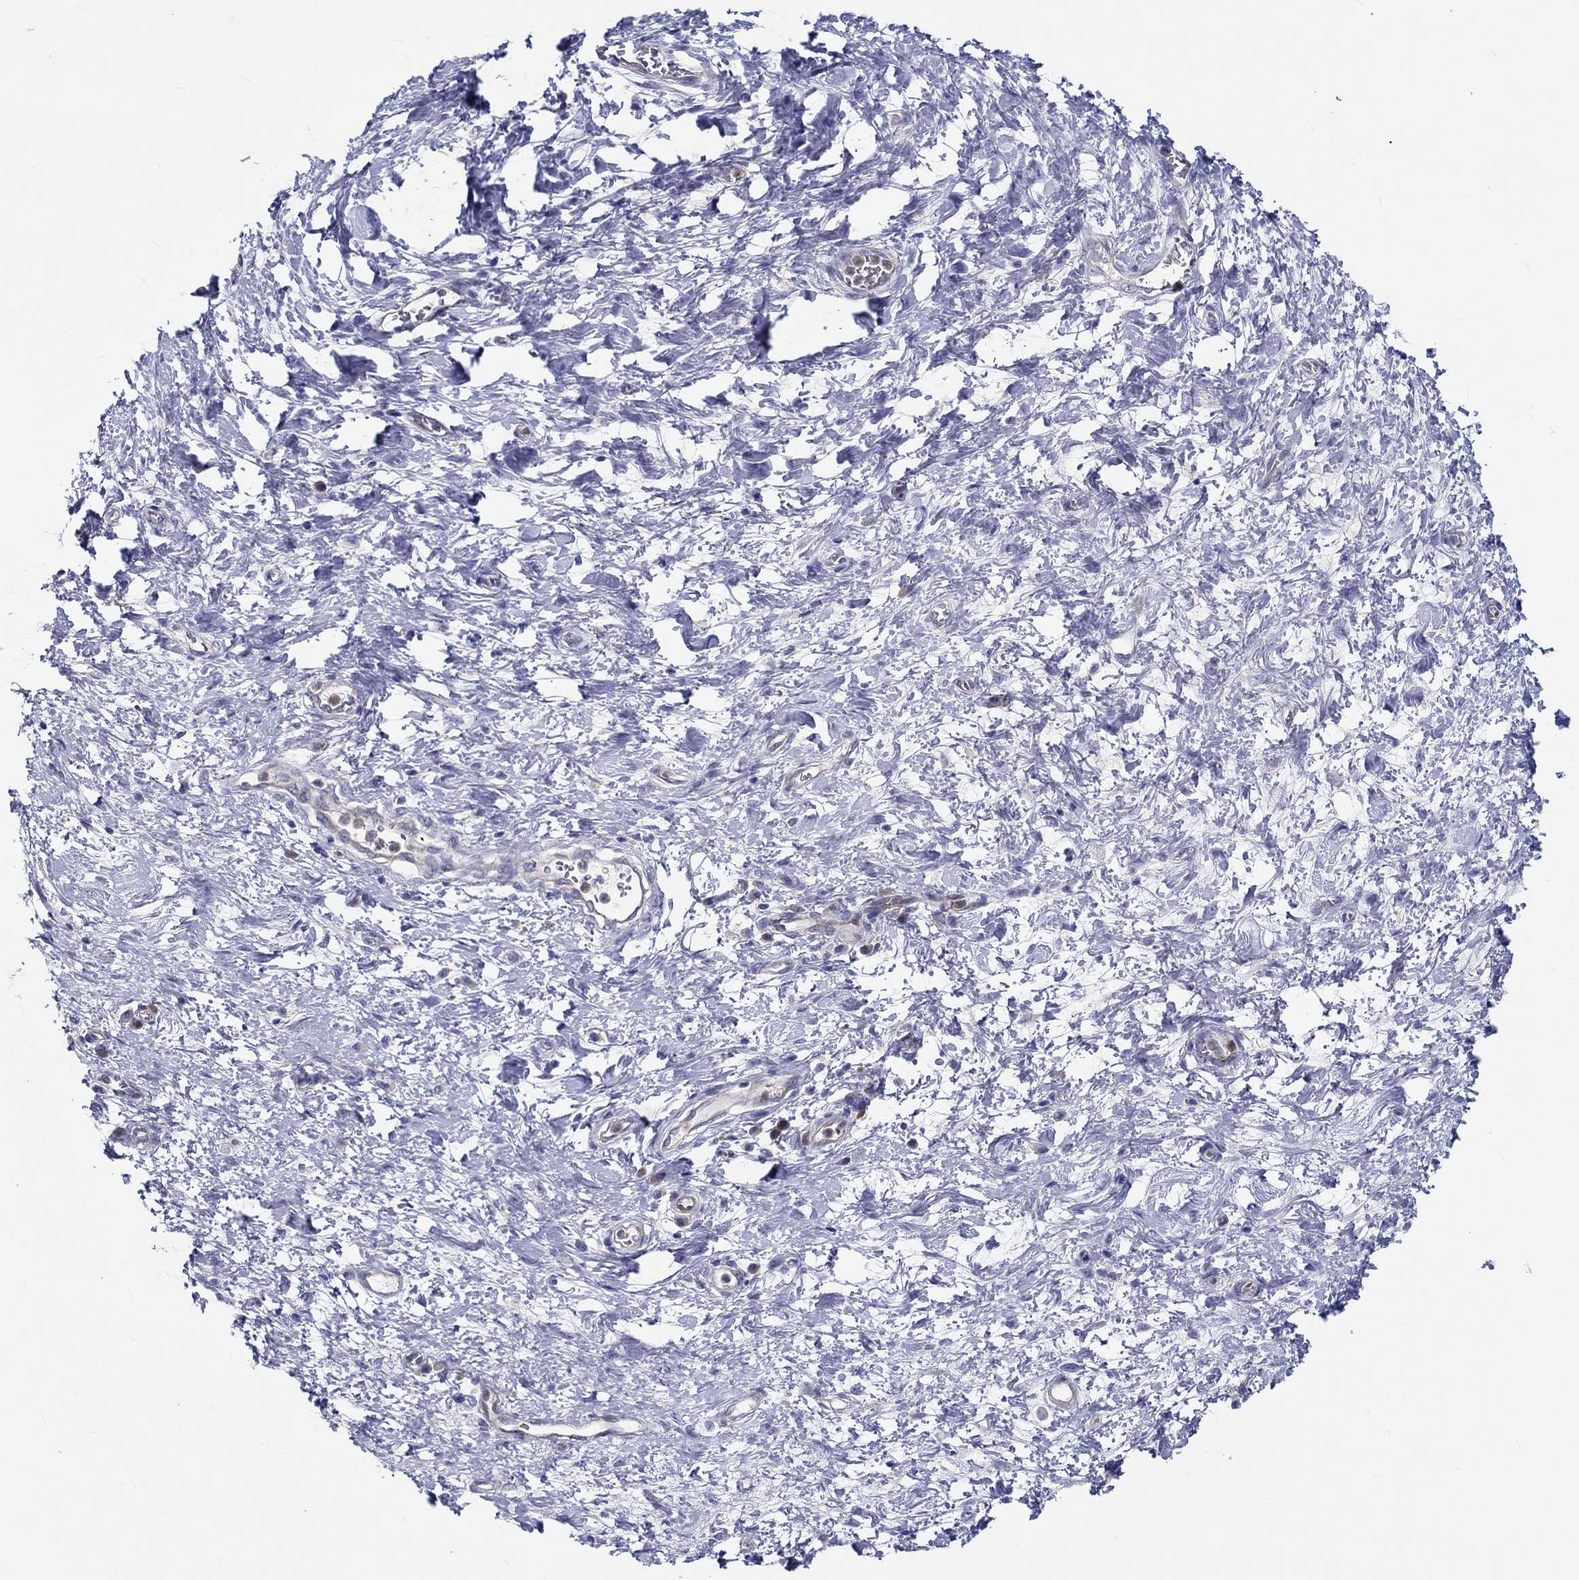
{"staining": {"intensity": "negative", "quantity": "none", "location": "none"}, "tissue": "stomach cancer", "cell_type": "Tumor cells", "image_type": "cancer", "snomed": [{"axis": "morphology", "description": "Normal tissue, NOS"}, {"axis": "morphology", "description": "Adenocarcinoma, NOS"}, {"axis": "topography", "description": "Stomach"}], "caption": "The immunohistochemistry (IHC) image has no significant positivity in tumor cells of stomach cancer tissue.", "gene": "ABCG4", "patient": {"sex": "female", "age": 64}}